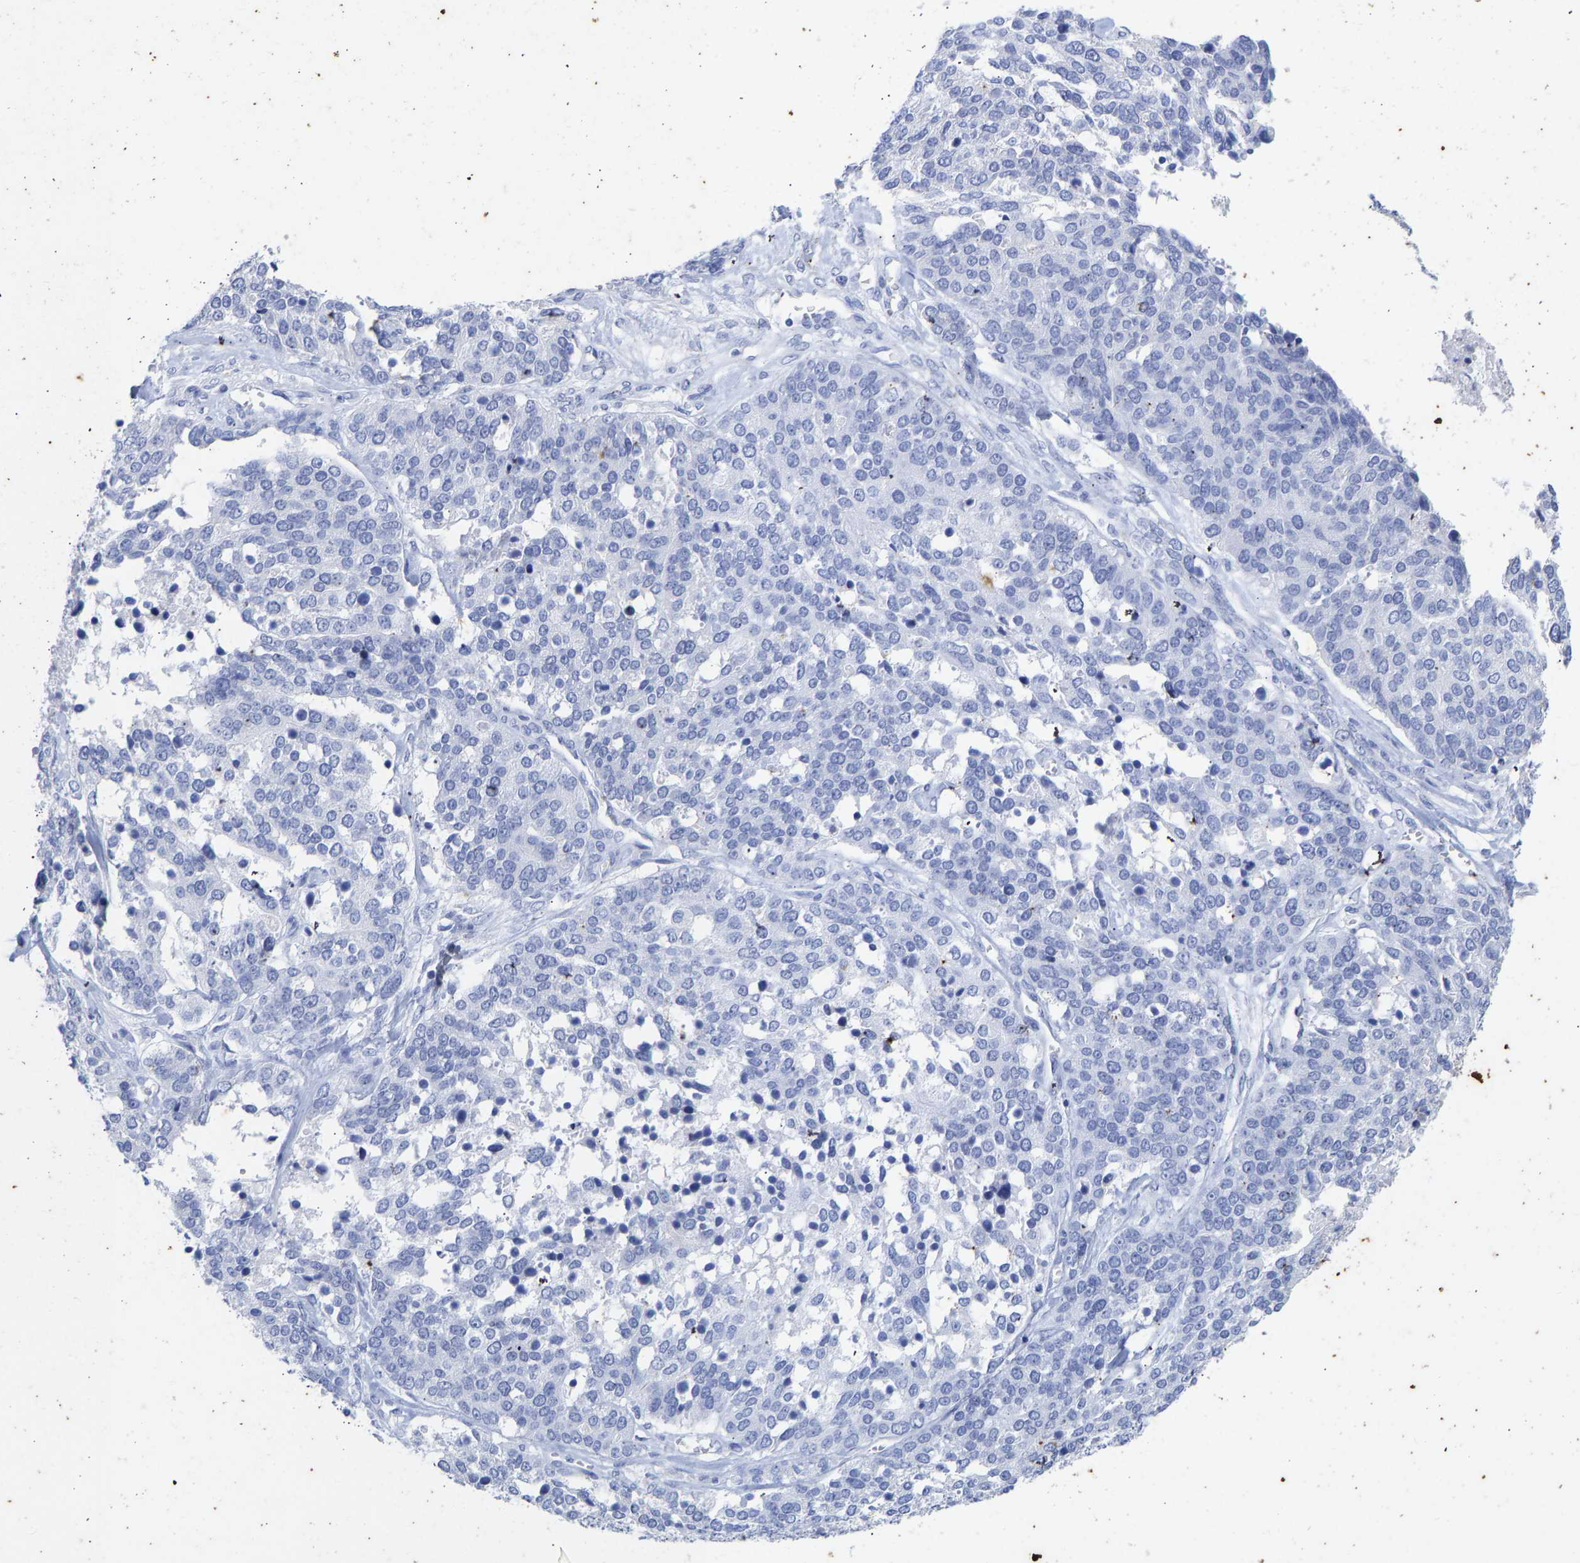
{"staining": {"intensity": "negative", "quantity": "none", "location": "none"}, "tissue": "ovarian cancer", "cell_type": "Tumor cells", "image_type": "cancer", "snomed": [{"axis": "morphology", "description": "Cystadenocarcinoma, serous, NOS"}, {"axis": "topography", "description": "Ovary"}], "caption": "This is an immunohistochemistry image of human ovarian cancer. There is no expression in tumor cells.", "gene": "KRT1", "patient": {"sex": "female", "age": 44}}